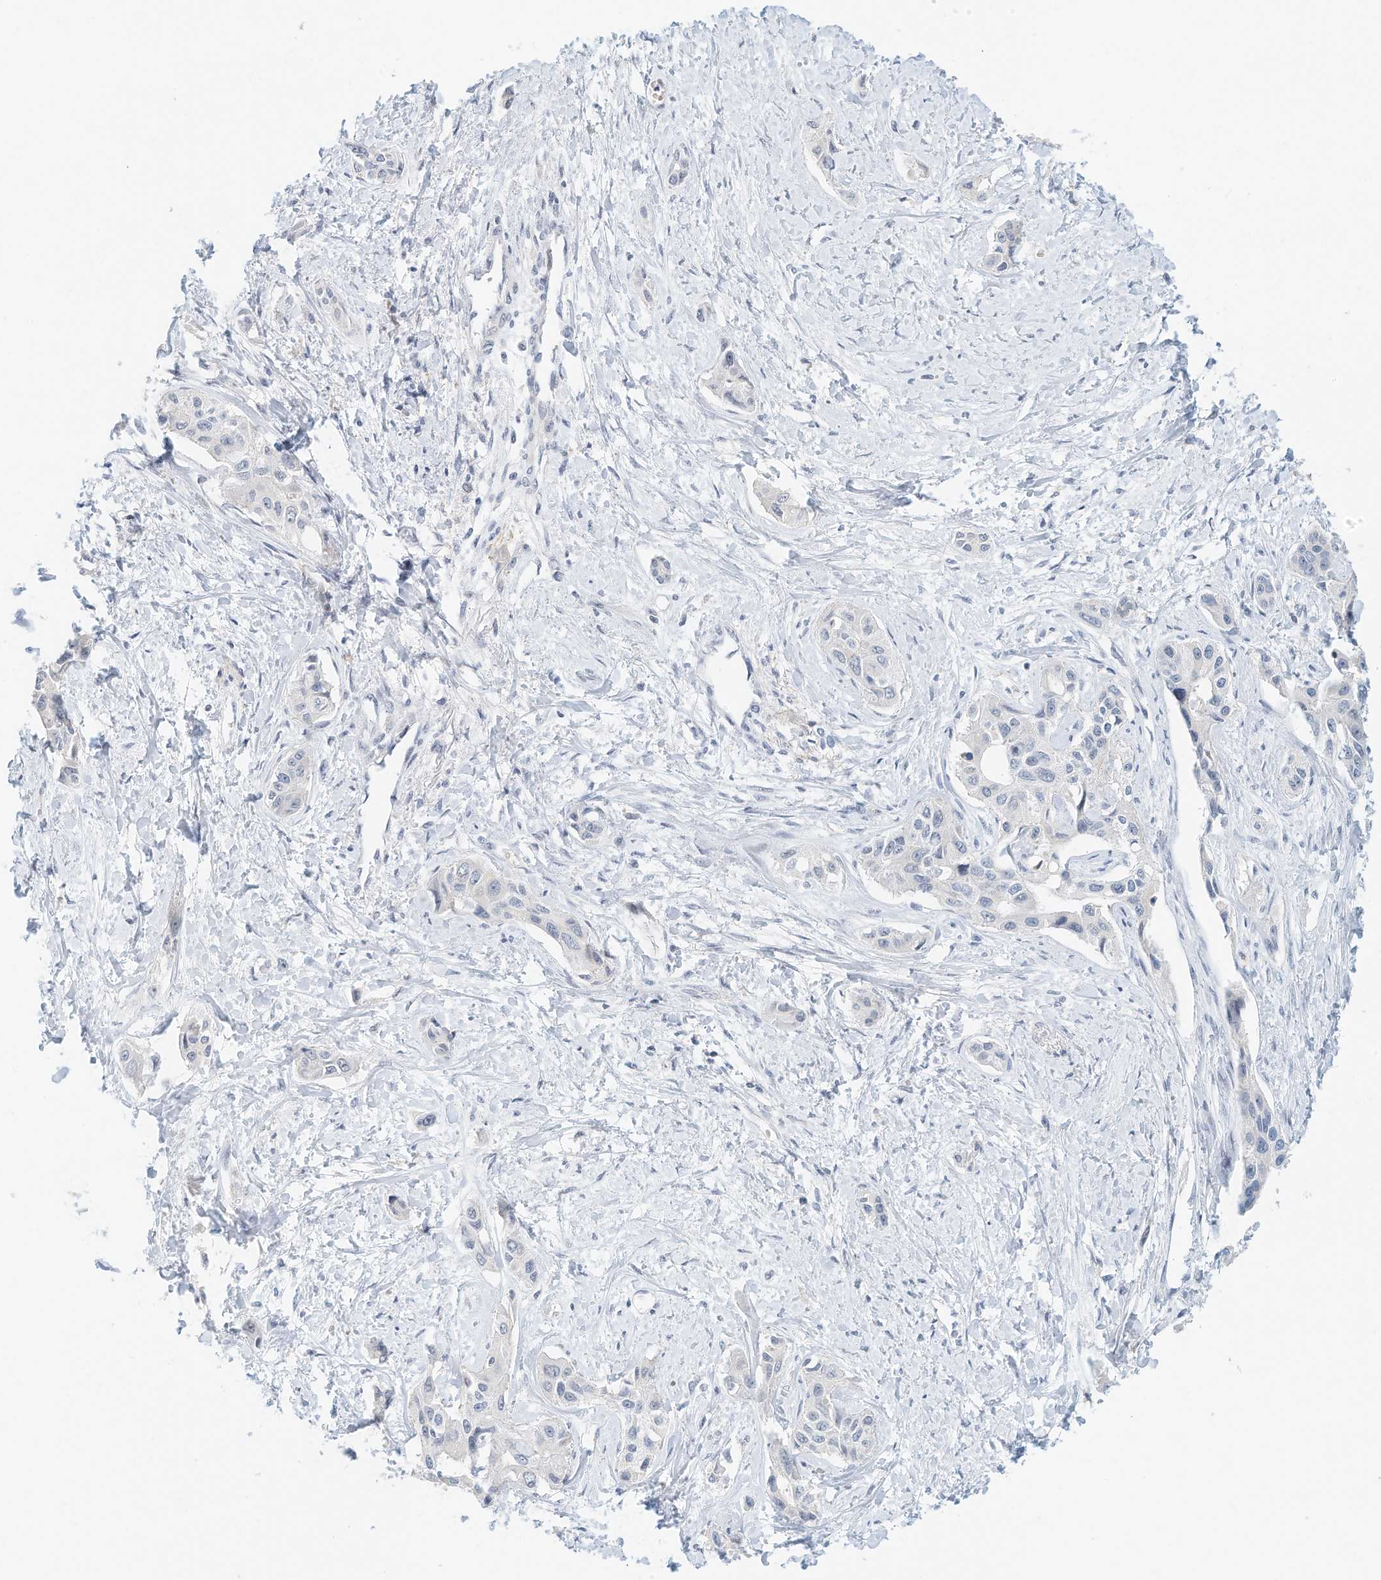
{"staining": {"intensity": "negative", "quantity": "none", "location": "none"}, "tissue": "liver cancer", "cell_type": "Tumor cells", "image_type": "cancer", "snomed": [{"axis": "morphology", "description": "Cholangiocarcinoma"}, {"axis": "topography", "description": "Liver"}], "caption": "High power microscopy micrograph of an IHC image of cholangiocarcinoma (liver), revealing no significant staining in tumor cells.", "gene": "MICAL1", "patient": {"sex": "male", "age": 59}}